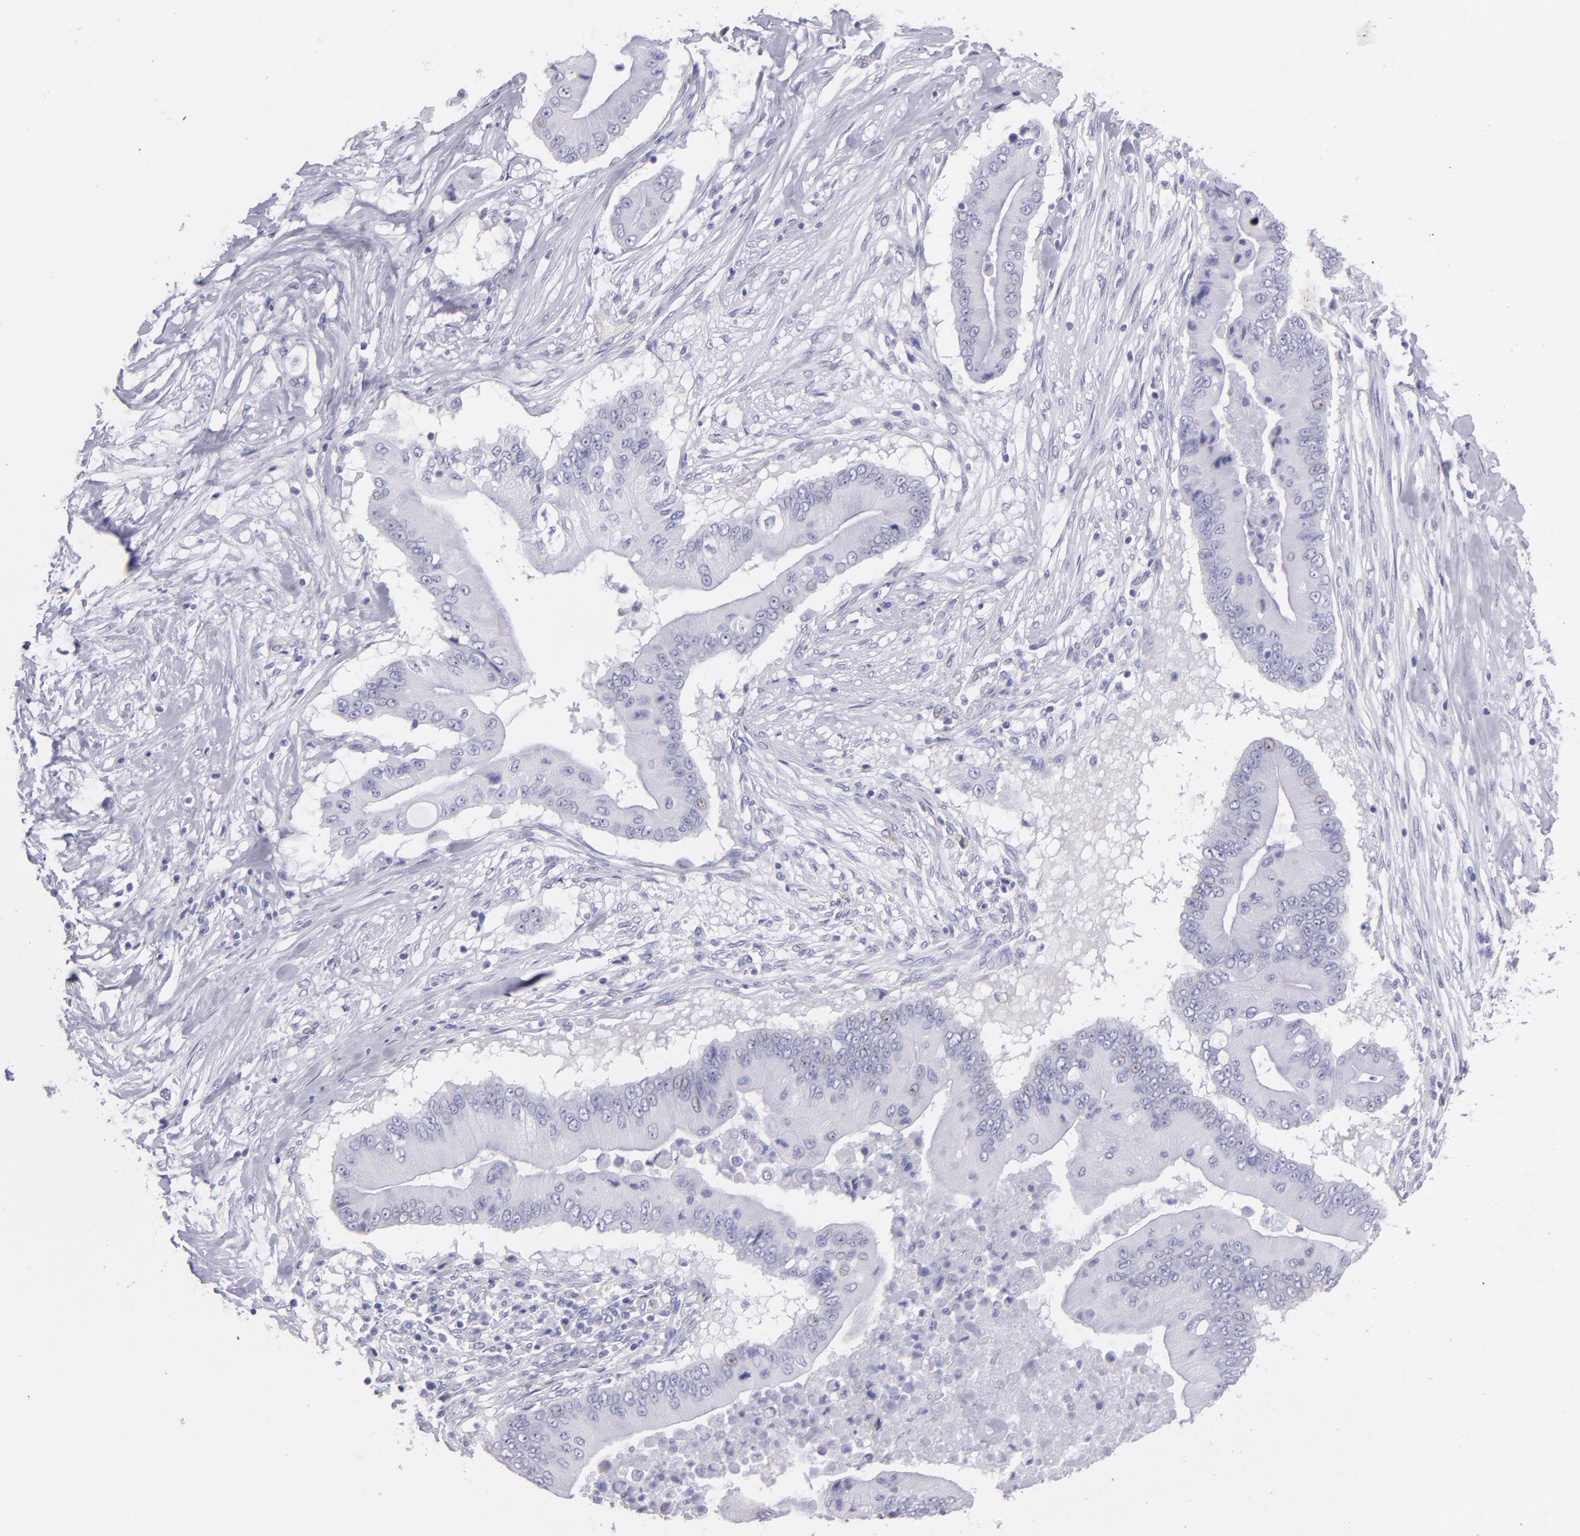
{"staining": {"intensity": "negative", "quantity": "none", "location": "none"}, "tissue": "pancreatic cancer", "cell_type": "Tumor cells", "image_type": "cancer", "snomed": [{"axis": "morphology", "description": "Adenocarcinoma, NOS"}, {"axis": "topography", "description": "Pancreas"}], "caption": "The histopathology image demonstrates no staining of tumor cells in pancreatic cancer.", "gene": "TG", "patient": {"sex": "male", "age": 62}}